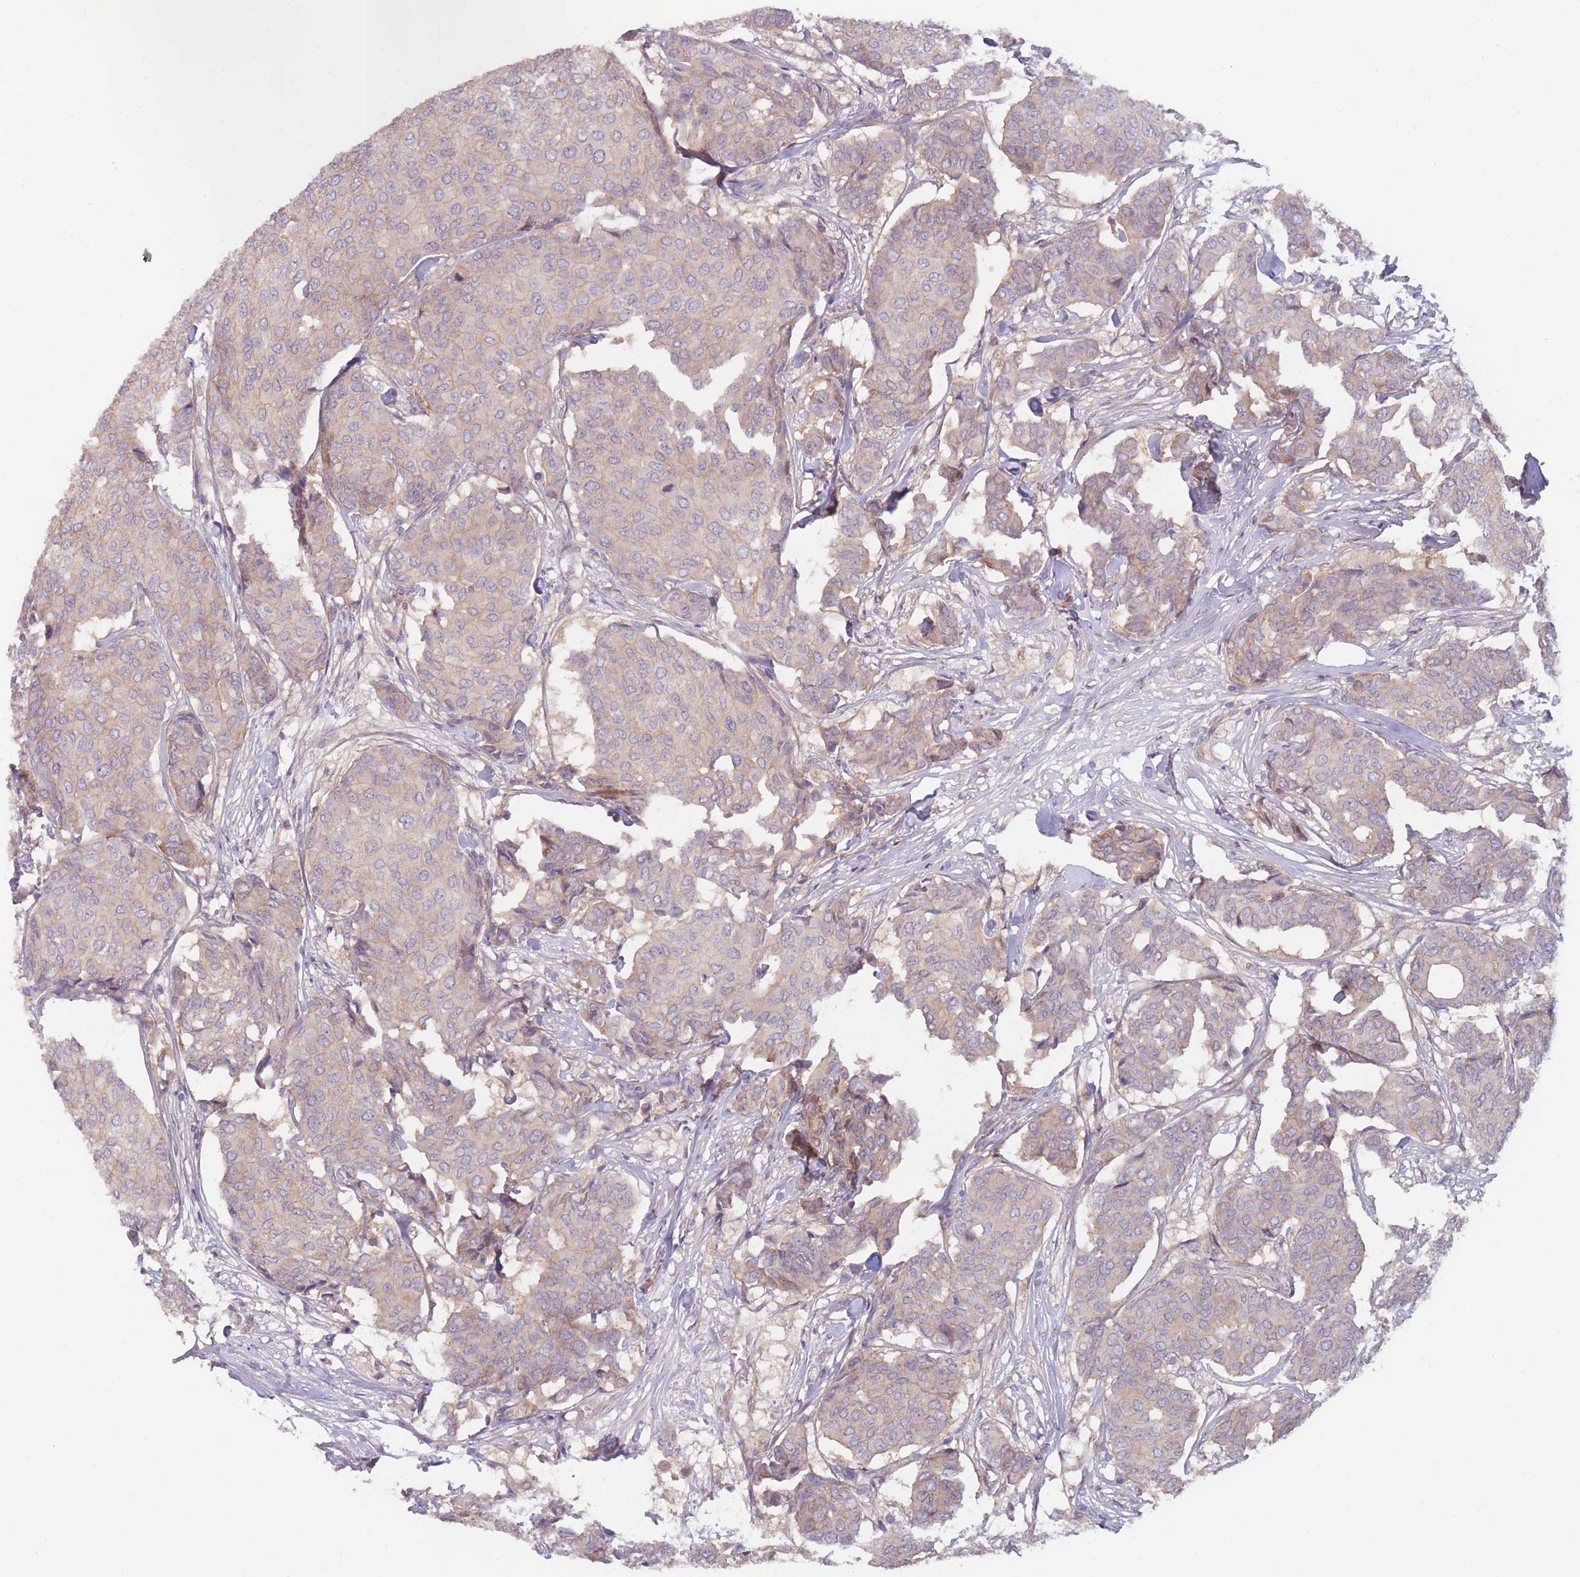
{"staining": {"intensity": "weak", "quantity": "25%-75%", "location": "cytoplasmic/membranous"}, "tissue": "breast cancer", "cell_type": "Tumor cells", "image_type": "cancer", "snomed": [{"axis": "morphology", "description": "Duct carcinoma"}, {"axis": "topography", "description": "Breast"}], "caption": "Approximately 25%-75% of tumor cells in human breast intraductal carcinoma show weak cytoplasmic/membranous protein positivity as visualized by brown immunohistochemical staining.", "gene": "WDR93", "patient": {"sex": "female", "age": 75}}